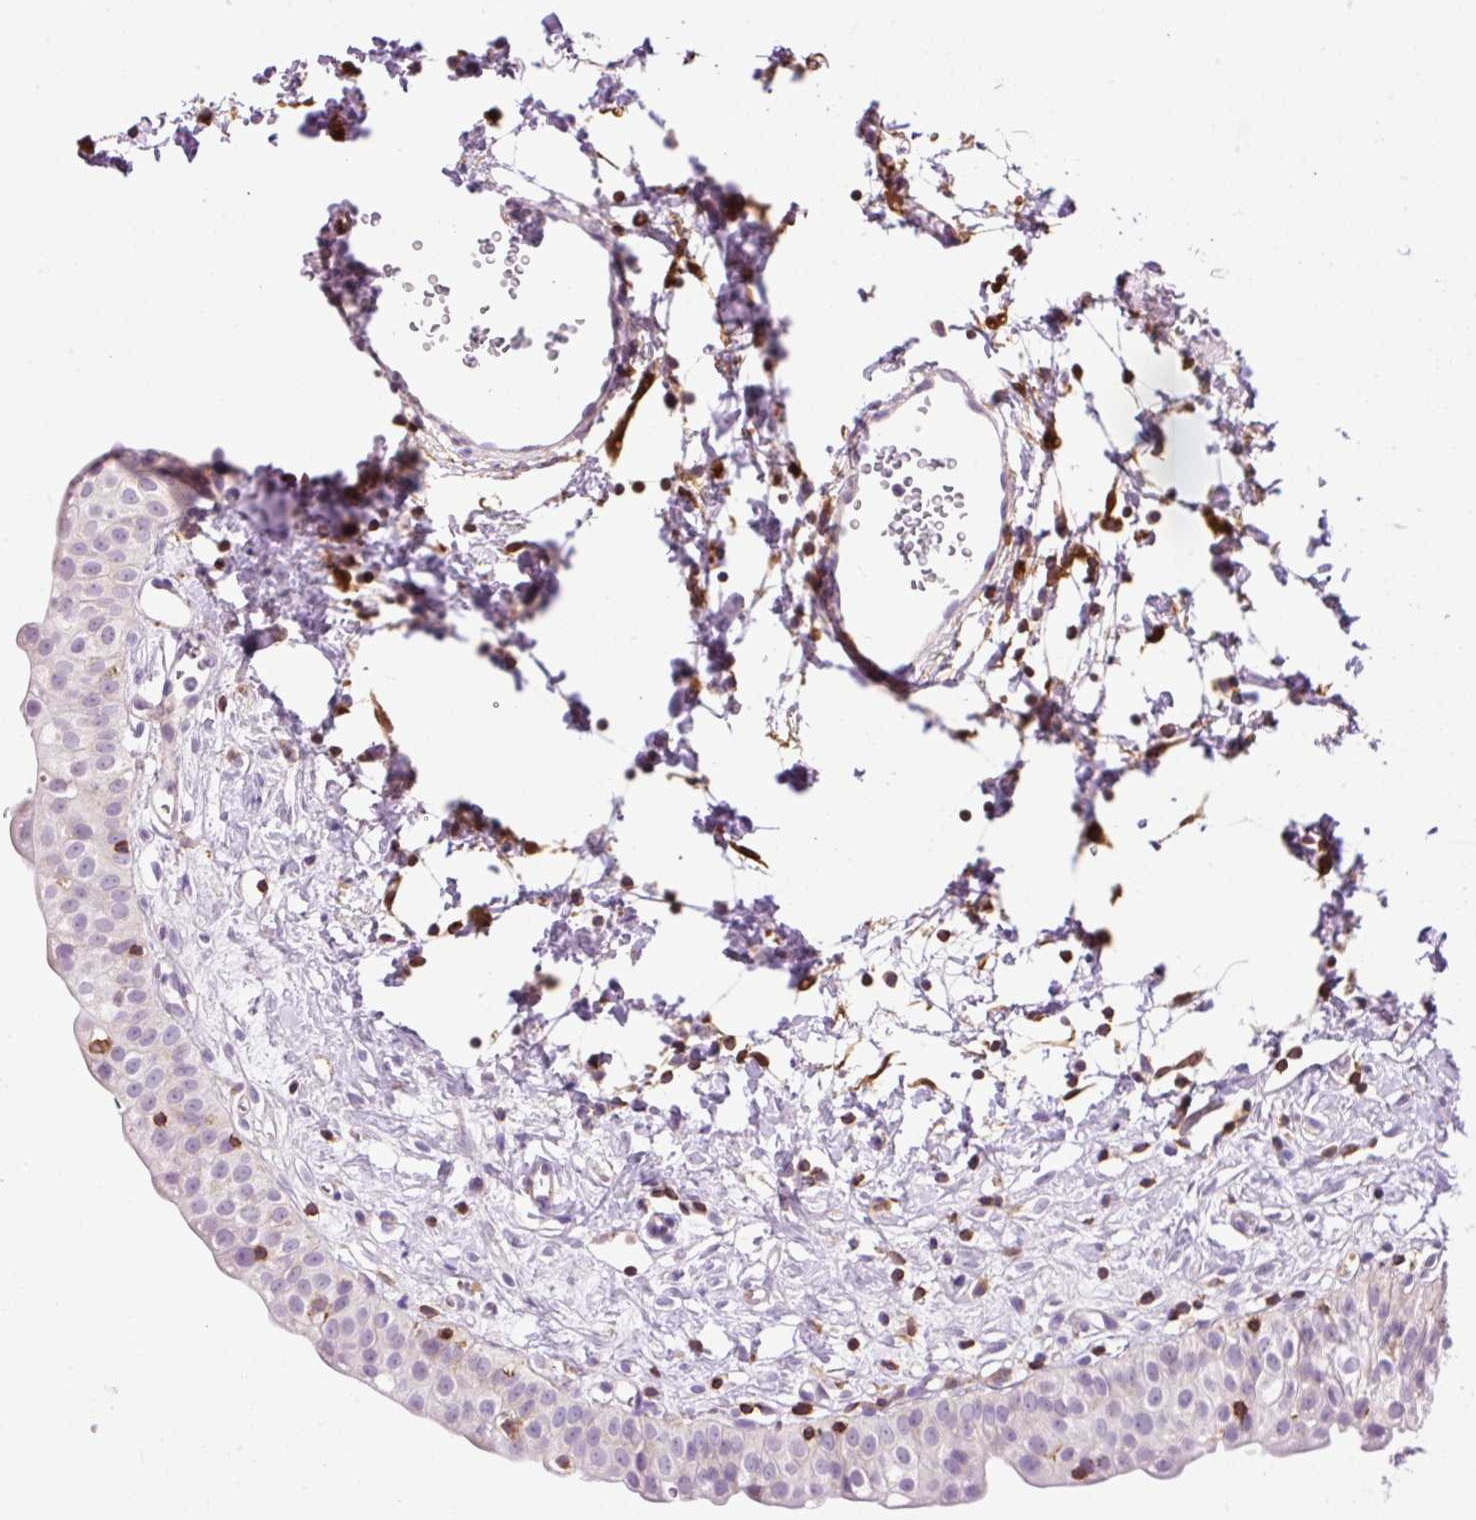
{"staining": {"intensity": "negative", "quantity": "none", "location": "none"}, "tissue": "urinary bladder", "cell_type": "Urothelial cells", "image_type": "normal", "snomed": [{"axis": "morphology", "description": "Normal tissue, NOS"}, {"axis": "topography", "description": "Urinary bladder"}], "caption": "Urothelial cells show no significant staining in normal urinary bladder. (Brightfield microscopy of DAB immunohistochemistry (IHC) at high magnification).", "gene": "CD83", "patient": {"sex": "male", "age": 51}}